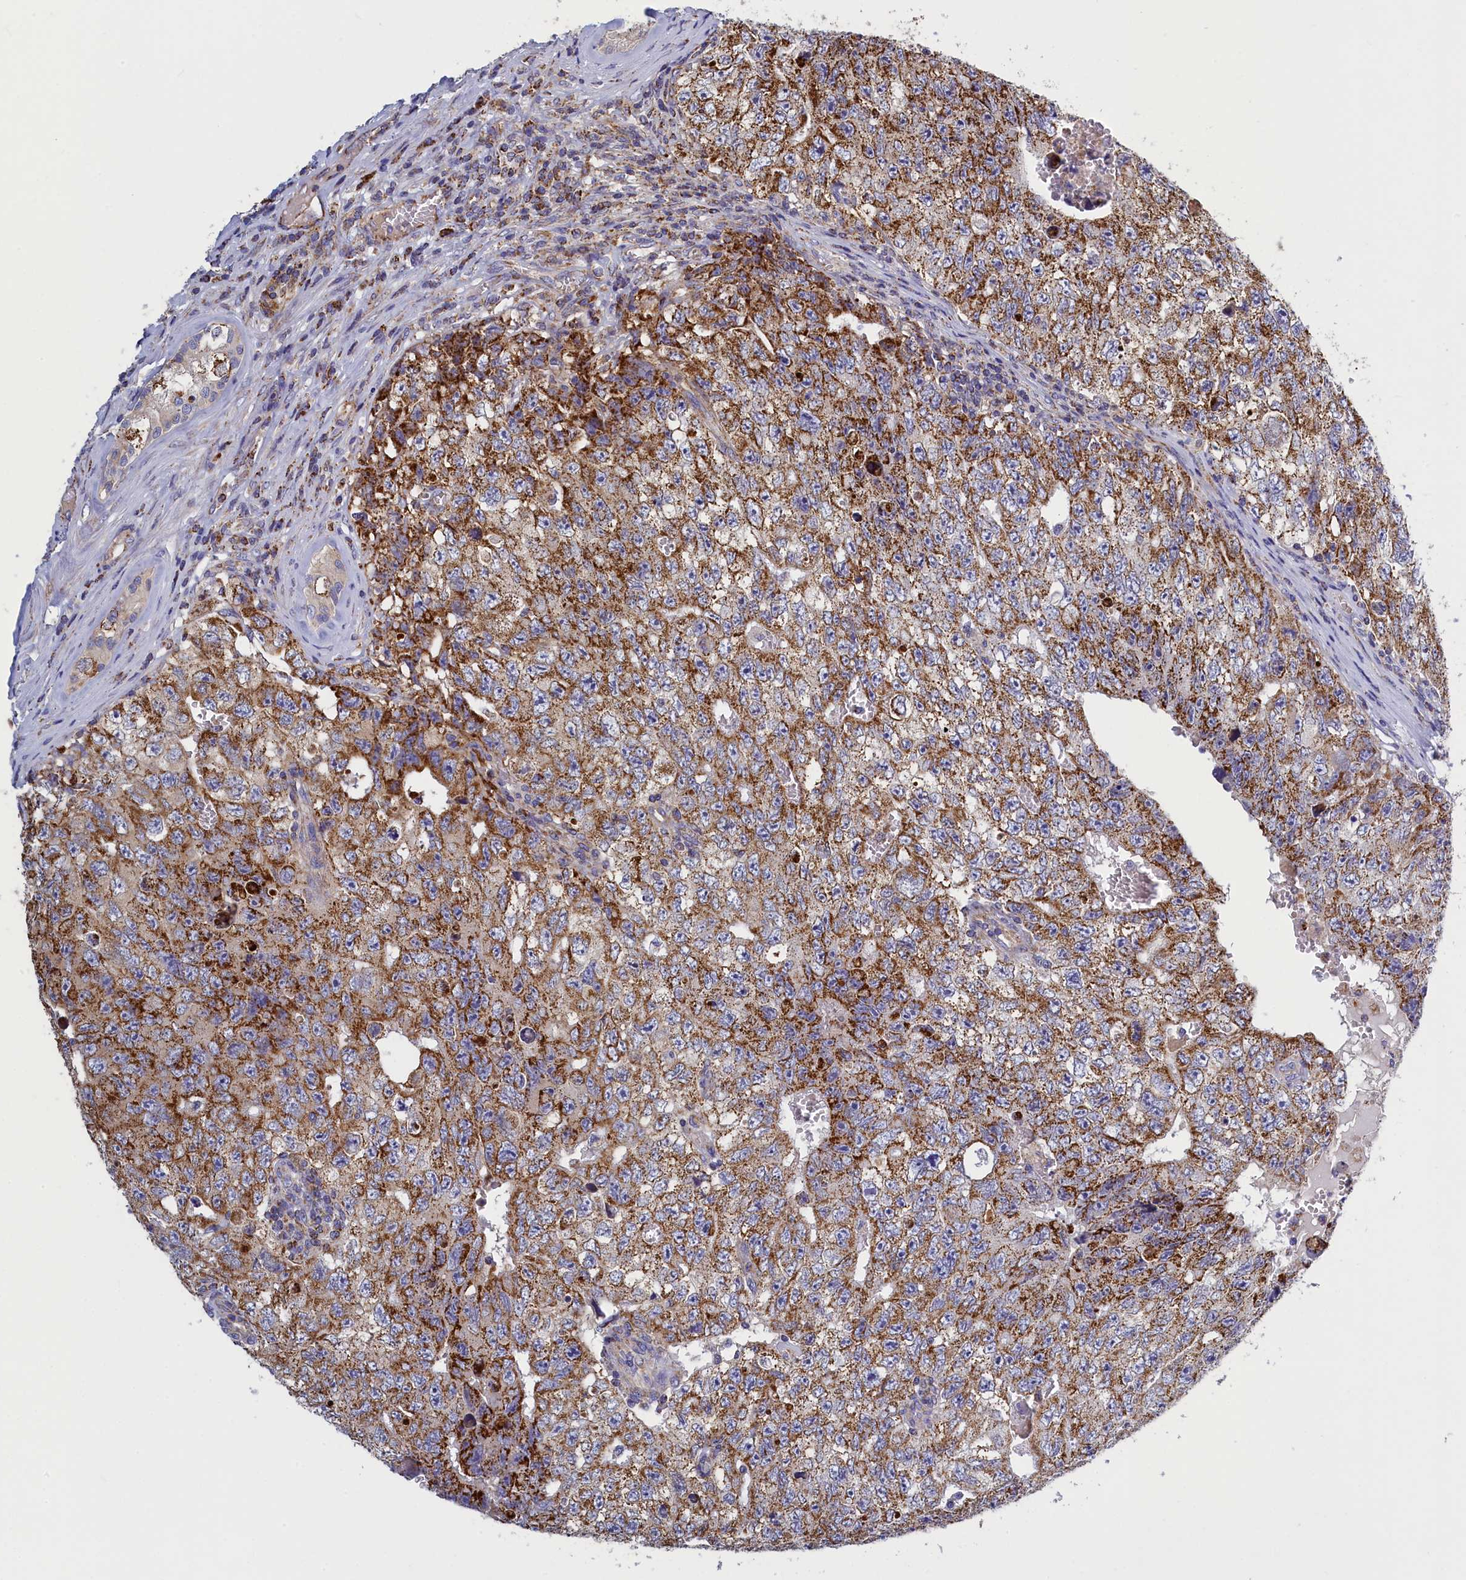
{"staining": {"intensity": "moderate", "quantity": ">75%", "location": "cytoplasmic/membranous"}, "tissue": "testis cancer", "cell_type": "Tumor cells", "image_type": "cancer", "snomed": [{"axis": "morphology", "description": "Carcinoma, Embryonal, NOS"}, {"axis": "topography", "description": "Testis"}], "caption": "A micrograph of human testis cancer stained for a protein demonstrates moderate cytoplasmic/membranous brown staining in tumor cells.", "gene": "IFT122", "patient": {"sex": "male", "age": 17}}